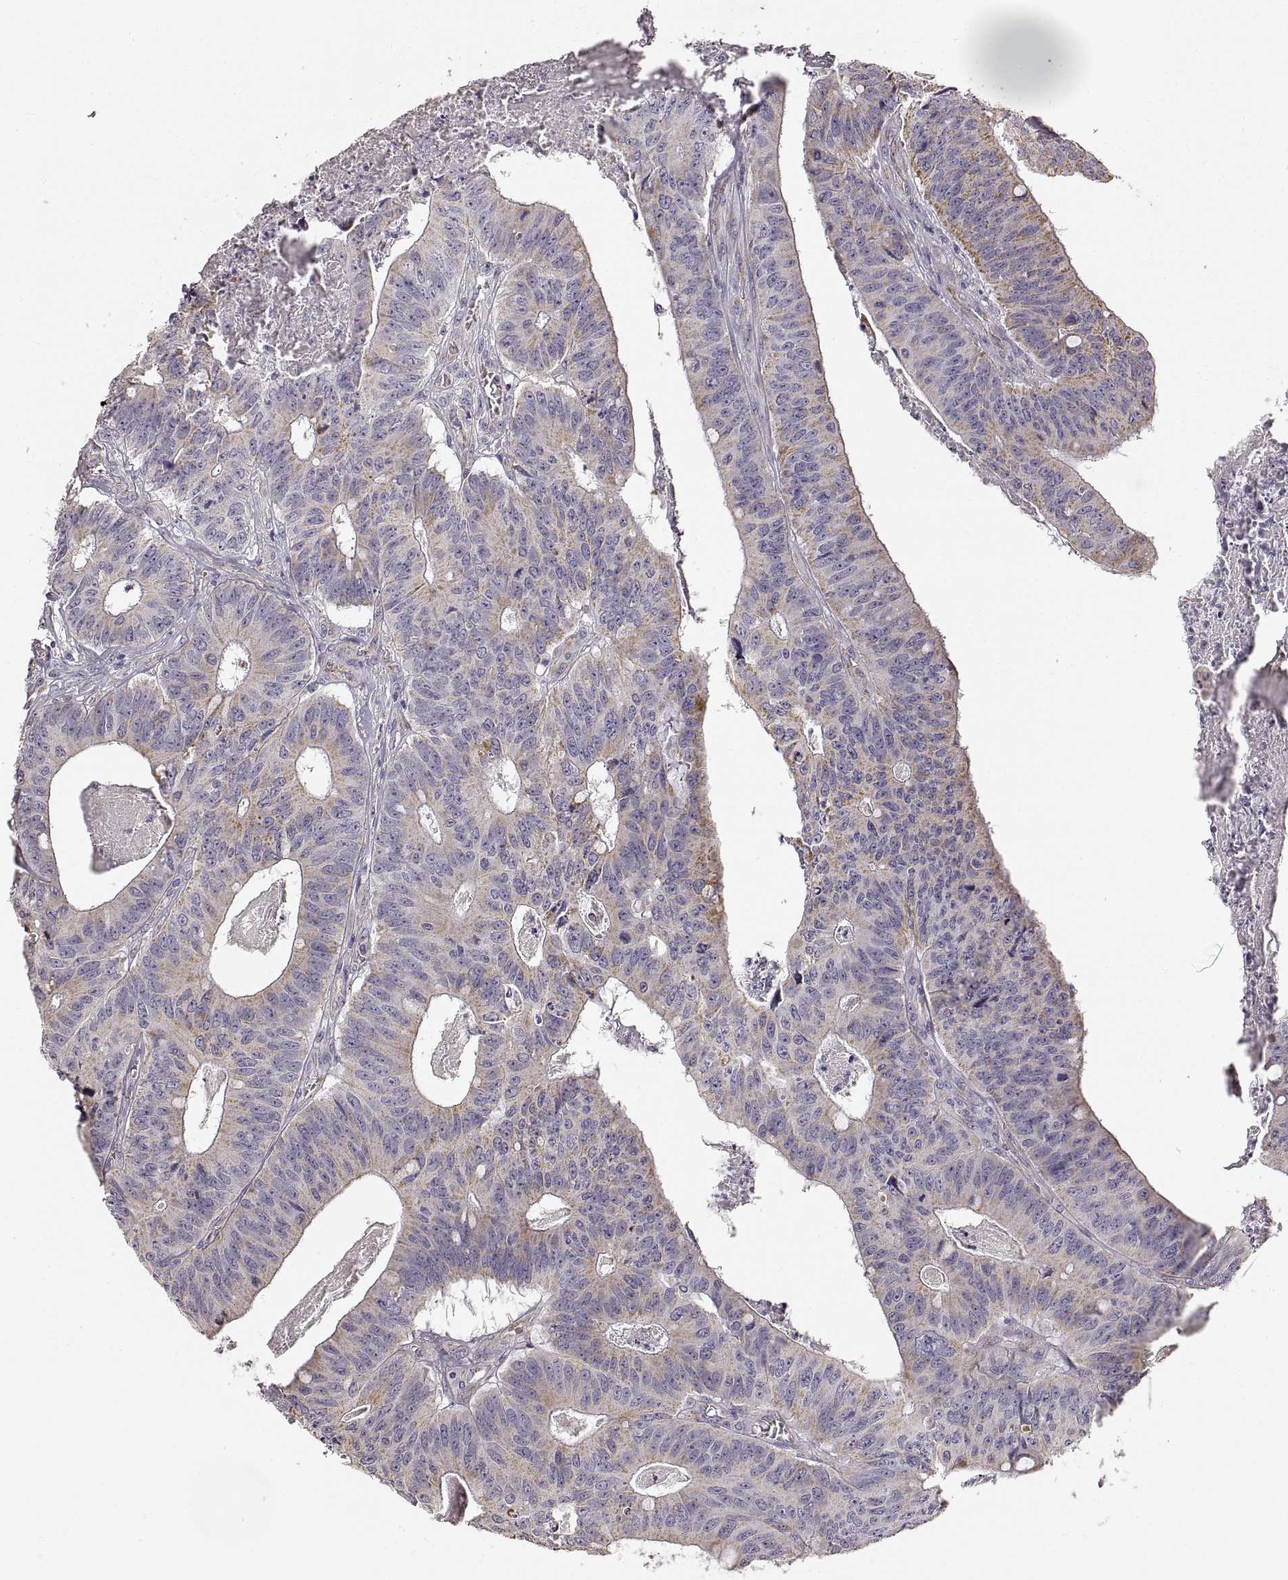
{"staining": {"intensity": "weak", "quantity": ">75%", "location": "cytoplasmic/membranous"}, "tissue": "colorectal cancer", "cell_type": "Tumor cells", "image_type": "cancer", "snomed": [{"axis": "morphology", "description": "Adenocarcinoma, NOS"}, {"axis": "topography", "description": "Colon"}], "caption": "Adenocarcinoma (colorectal) tissue exhibits weak cytoplasmic/membranous expression in approximately >75% of tumor cells, visualized by immunohistochemistry.", "gene": "RDH13", "patient": {"sex": "male", "age": 84}}